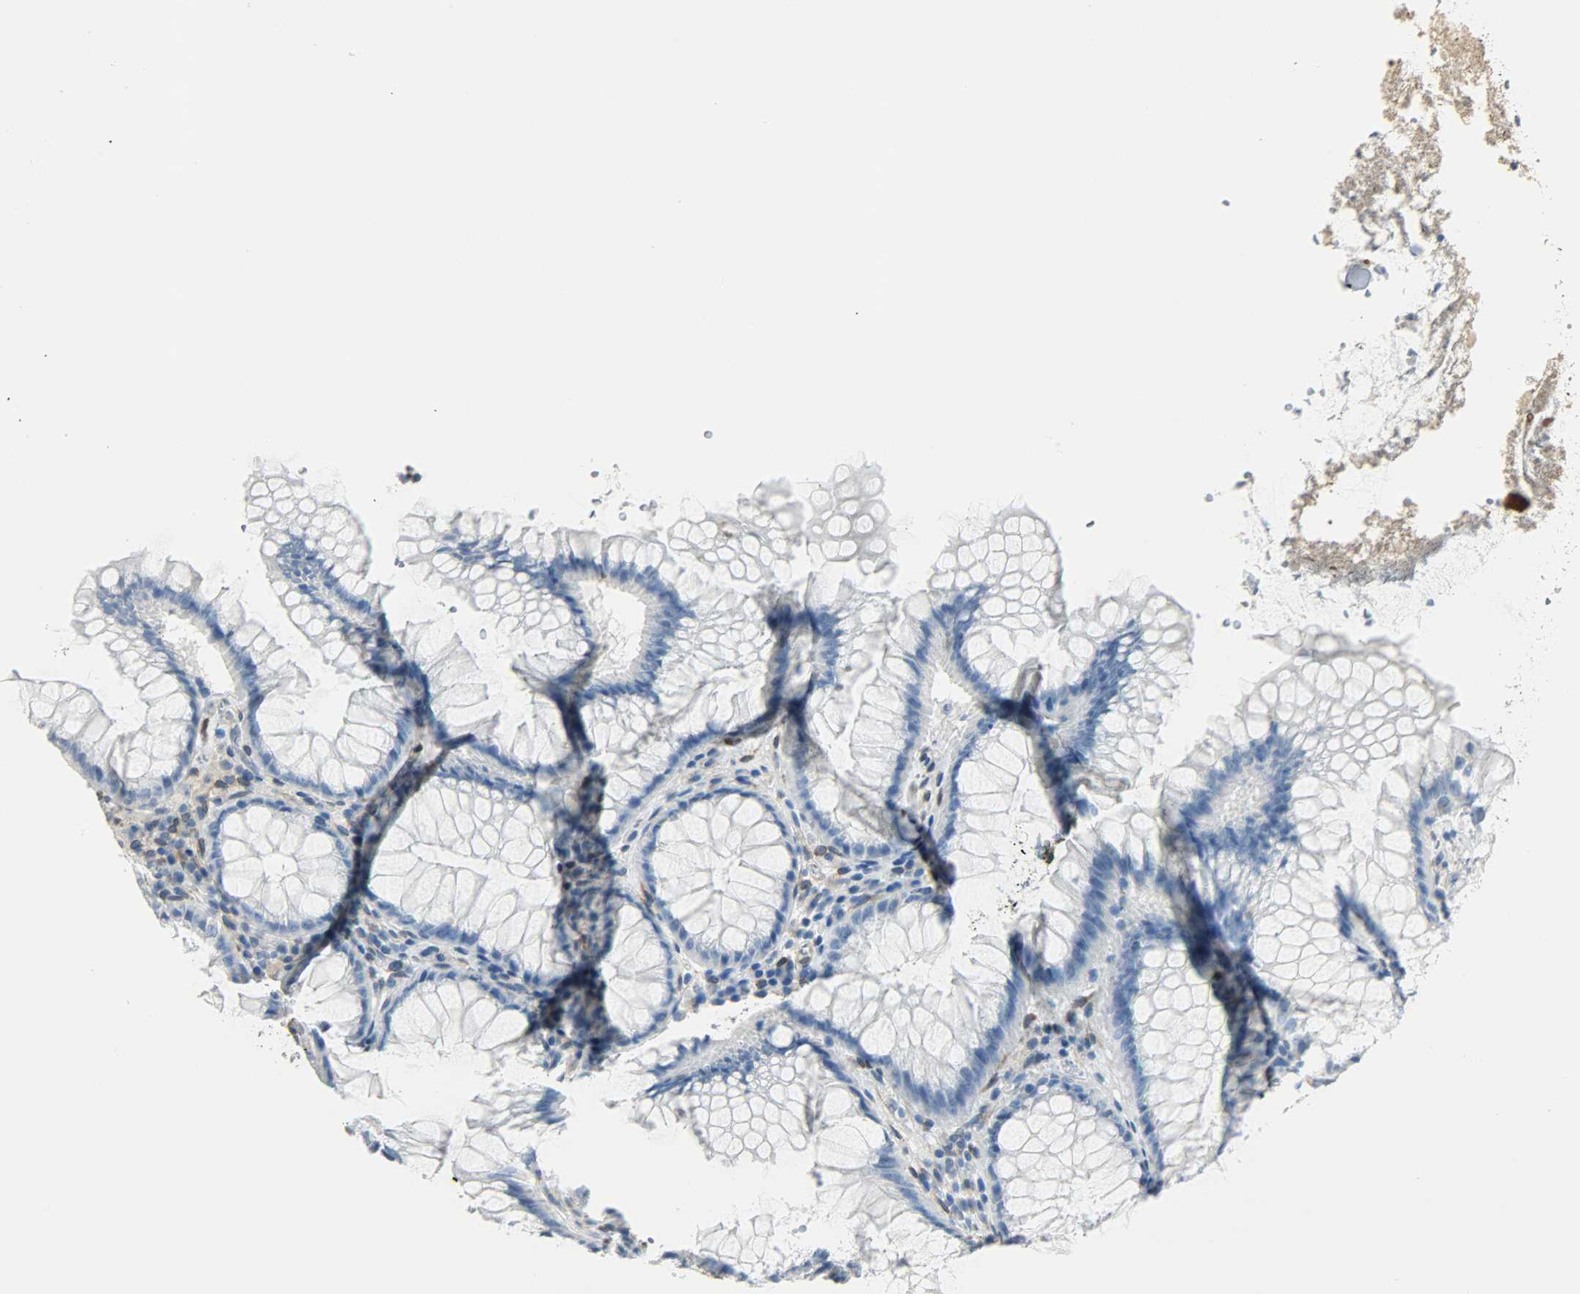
{"staining": {"intensity": "weak", "quantity": ">75%", "location": "cytoplasmic/membranous"}, "tissue": "colon", "cell_type": "Endothelial cells", "image_type": "normal", "snomed": [{"axis": "morphology", "description": "Normal tissue, NOS"}, {"axis": "topography", "description": "Colon"}], "caption": "Endothelial cells exhibit low levels of weak cytoplasmic/membranous positivity in approximately >75% of cells in unremarkable human colon. The protein is stained brown, and the nuclei are stained in blue (DAB (3,3'-diaminobenzidine) IHC with brightfield microscopy, high magnification).", "gene": "PKD2", "patient": {"sex": "female", "age": 46}}